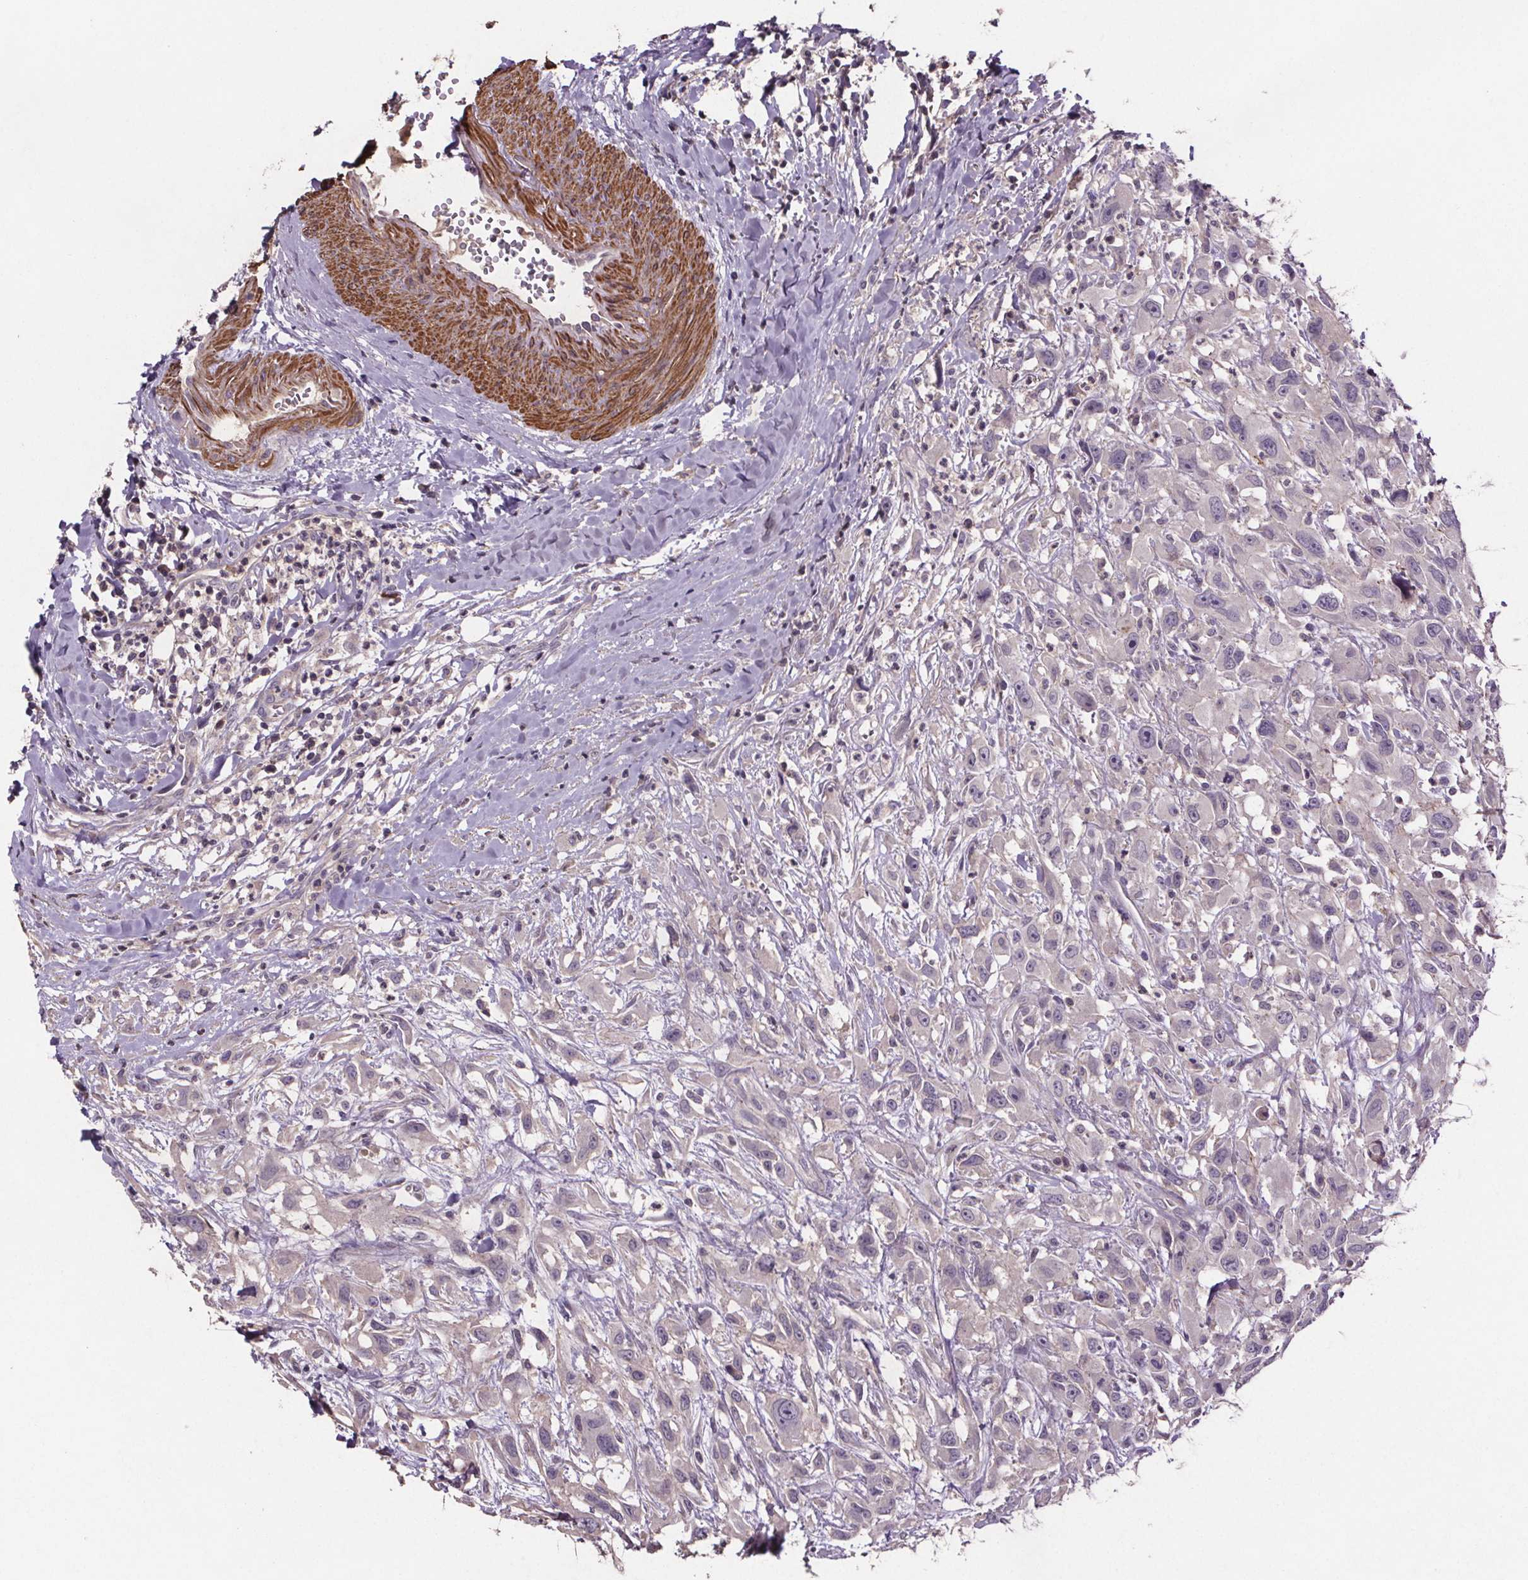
{"staining": {"intensity": "negative", "quantity": "none", "location": "none"}, "tissue": "head and neck cancer", "cell_type": "Tumor cells", "image_type": "cancer", "snomed": [{"axis": "morphology", "description": "Squamous cell carcinoma, NOS"}, {"axis": "morphology", "description": "Squamous cell carcinoma, metastatic, NOS"}, {"axis": "topography", "description": "Oral tissue"}, {"axis": "topography", "description": "Head-Neck"}], "caption": "An IHC histopathology image of squamous cell carcinoma (head and neck) is shown. There is no staining in tumor cells of squamous cell carcinoma (head and neck).", "gene": "CLN3", "patient": {"sex": "female", "age": 85}}